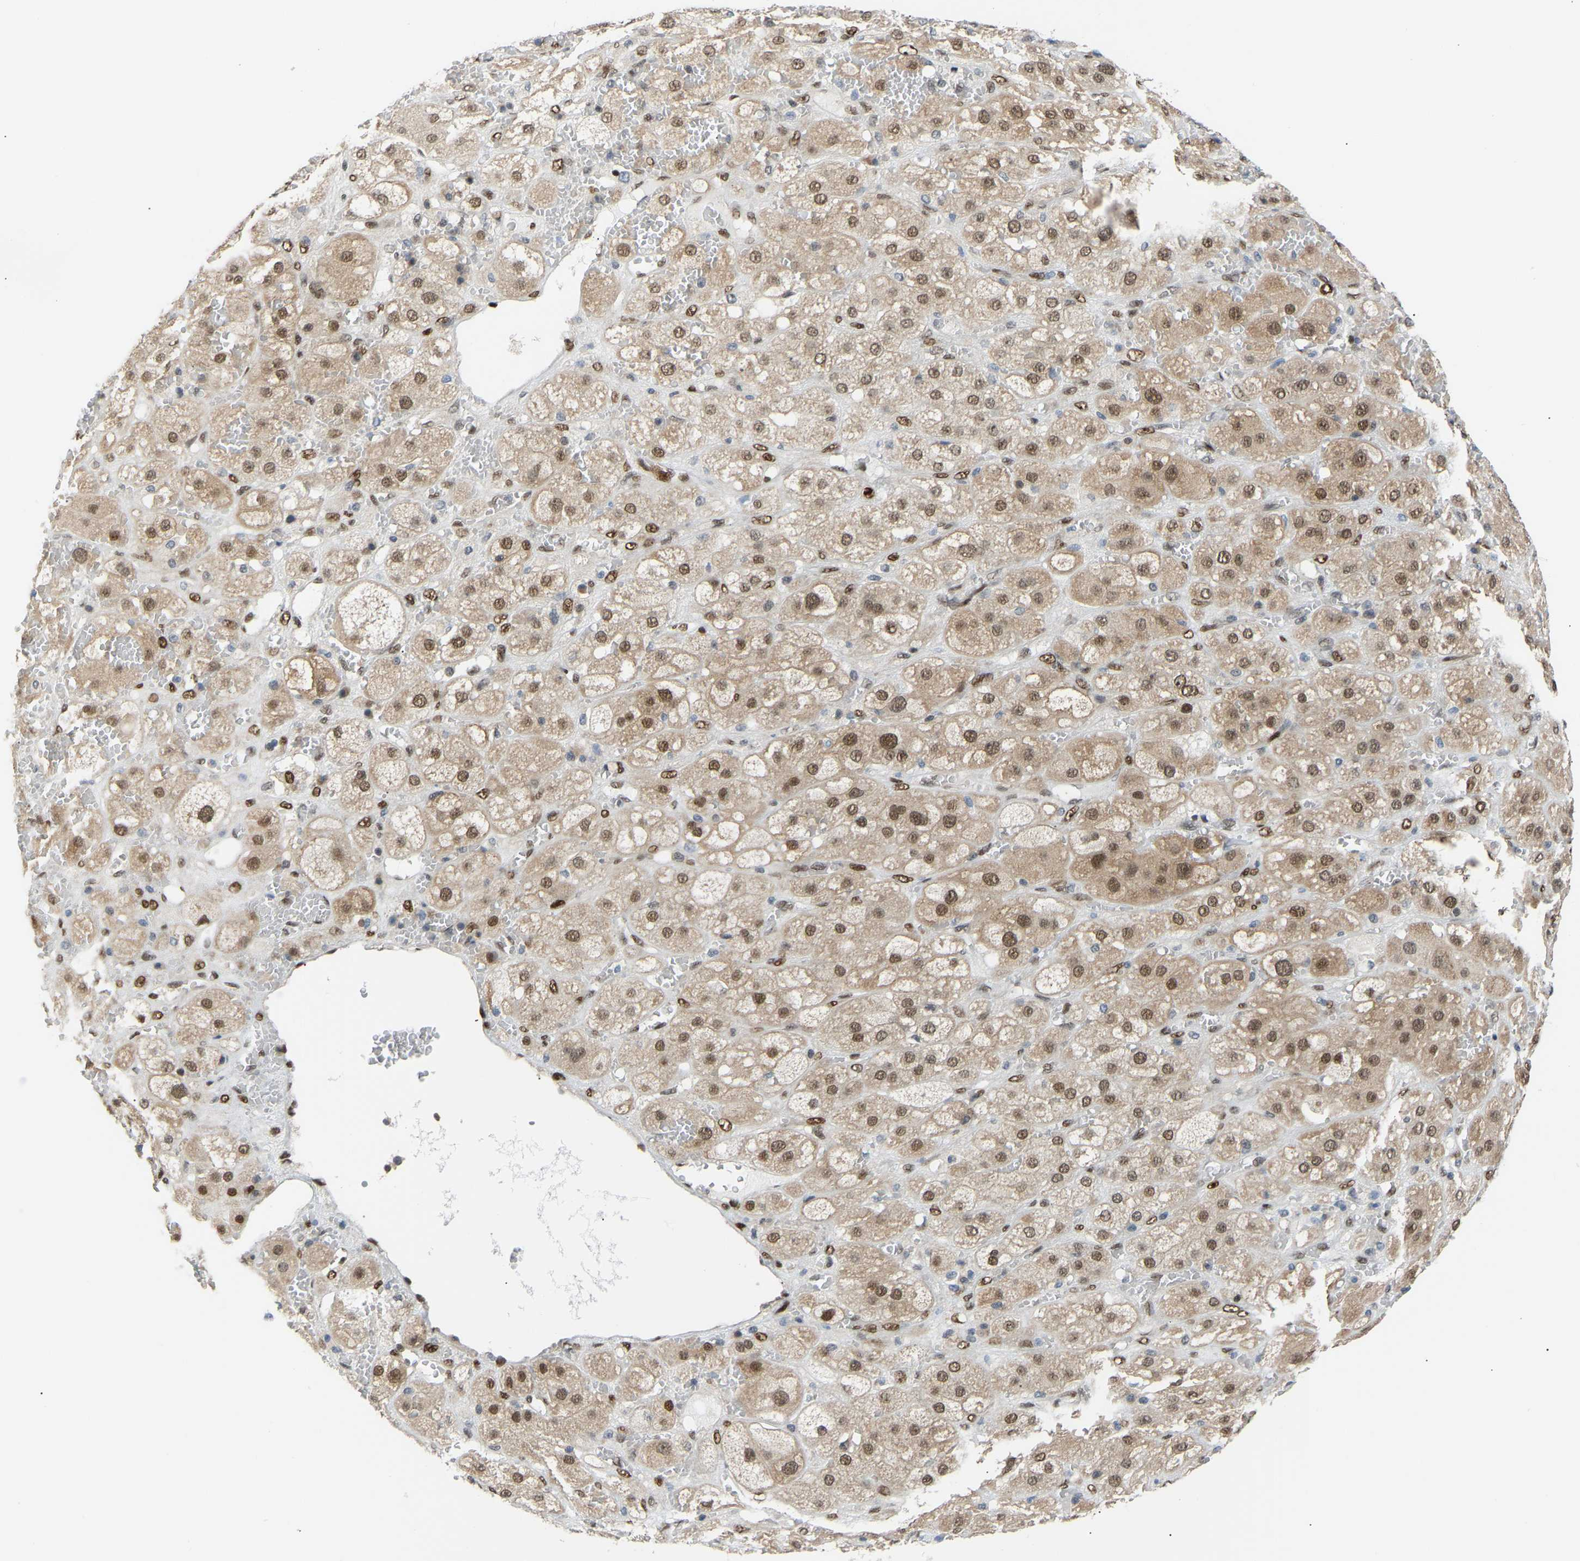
{"staining": {"intensity": "strong", "quantity": ">75%", "location": "cytoplasmic/membranous,nuclear"}, "tissue": "adrenal gland", "cell_type": "Glandular cells", "image_type": "normal", "snomed": [{"axis": "morphology", "description": "Normal tissue, NOS"}, {"axis": "topography", "description": "Adrenal gland"}], "caption": "The image shows staining of benign adrenal gland, revealing strong cytoplasmic/membranous,nuclear protein positivity (brown color) within glandular cells.", "gene": "SSBP2", "patient": {"sex": "female", "age": 47}}